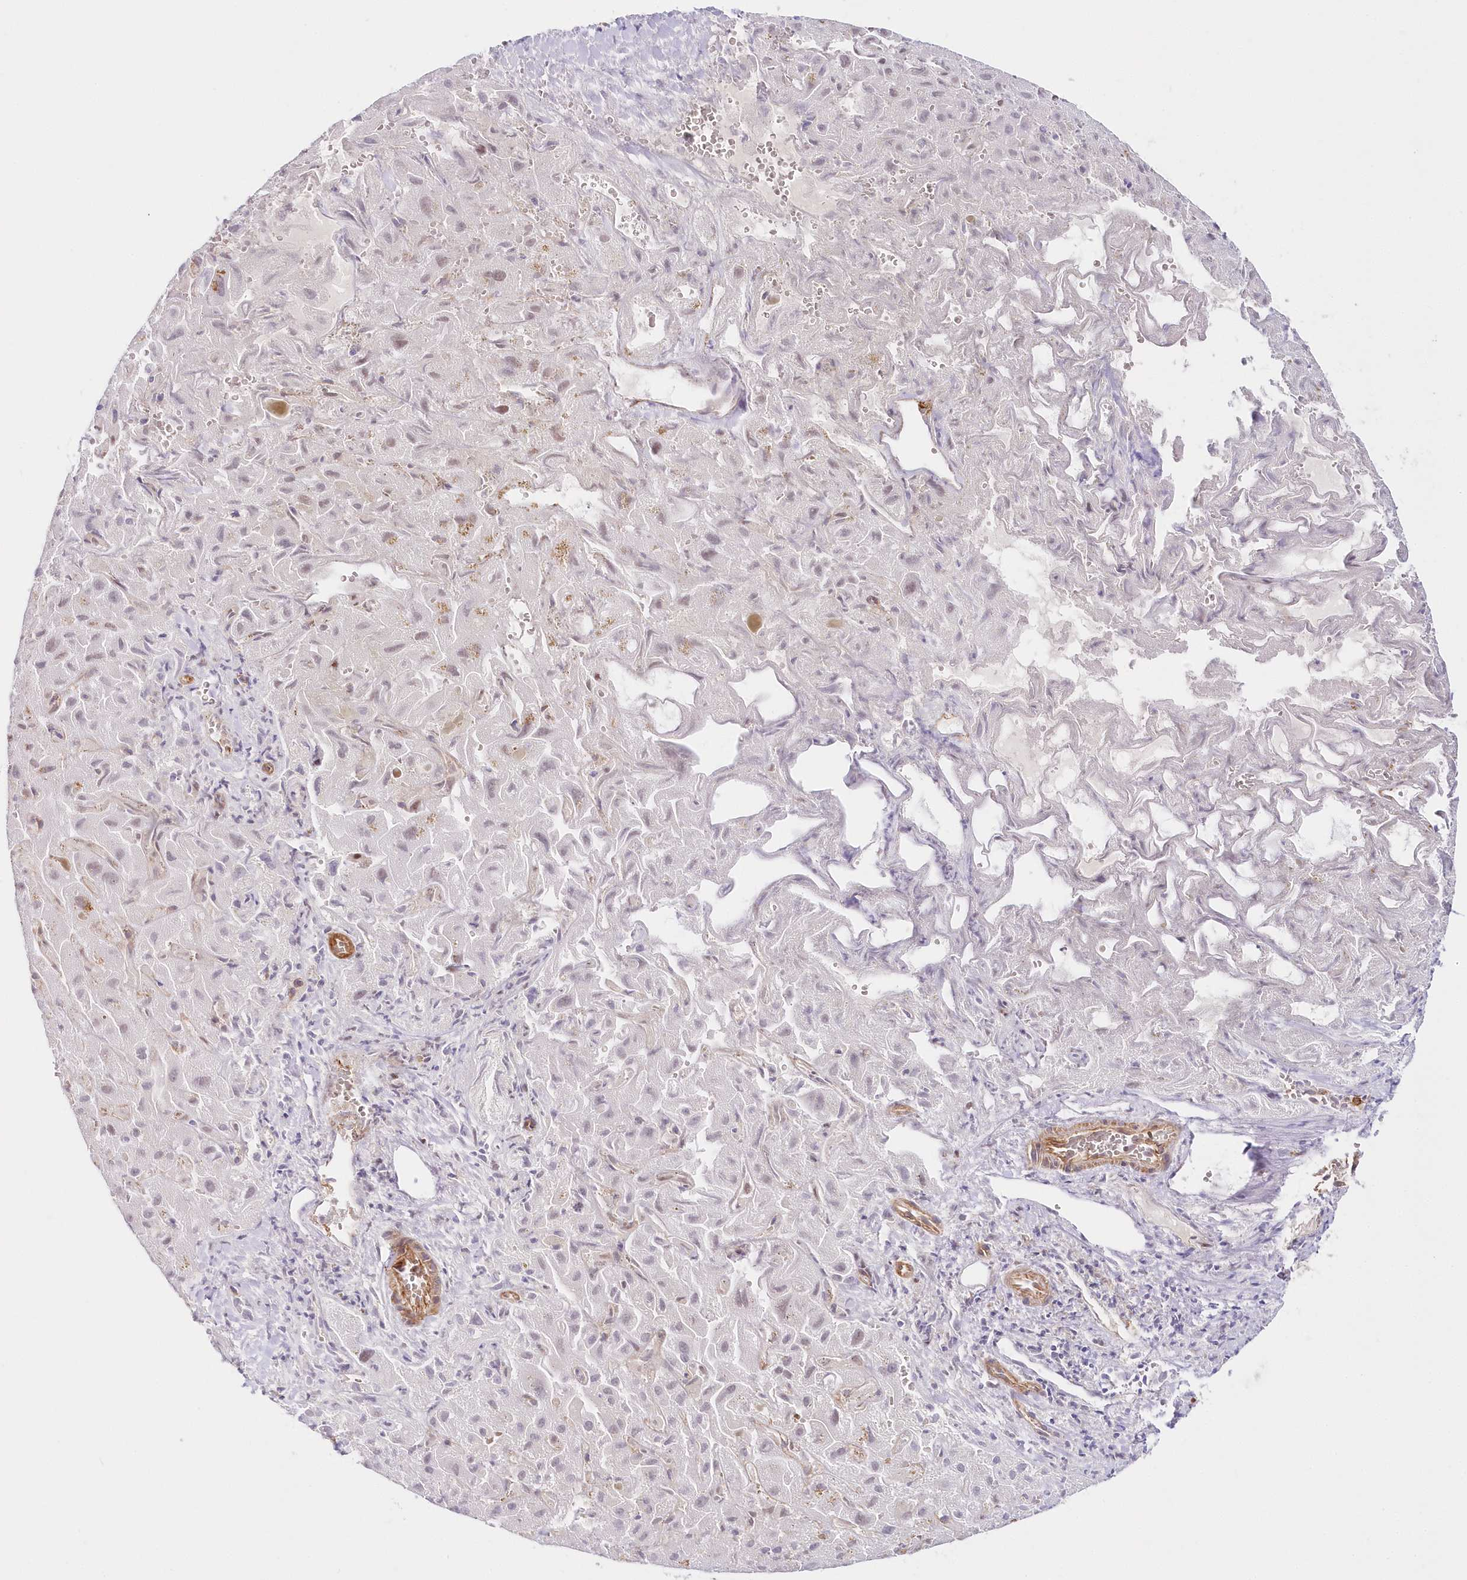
{"staining": {"intensity": "negative", "quantity": "none", "location": "none"}, "tissue": "liver cancer", "cell_type": "Tumor cells", "image_type": "cancer", "snomed": [{"axis": "morphology", "description": "Cholangiocarcinoma"}, {"axis": "topography", "description": "Liver"}], "caption": "IHC of human liver cholangiocarcinoma exhibits no positivity in tumor cells. (Brightfield microscopy of DAB immunohistochemistry at high magnification).", "gene": "AFAP1L2", "patient": {"sex": "female", "age": 52}}